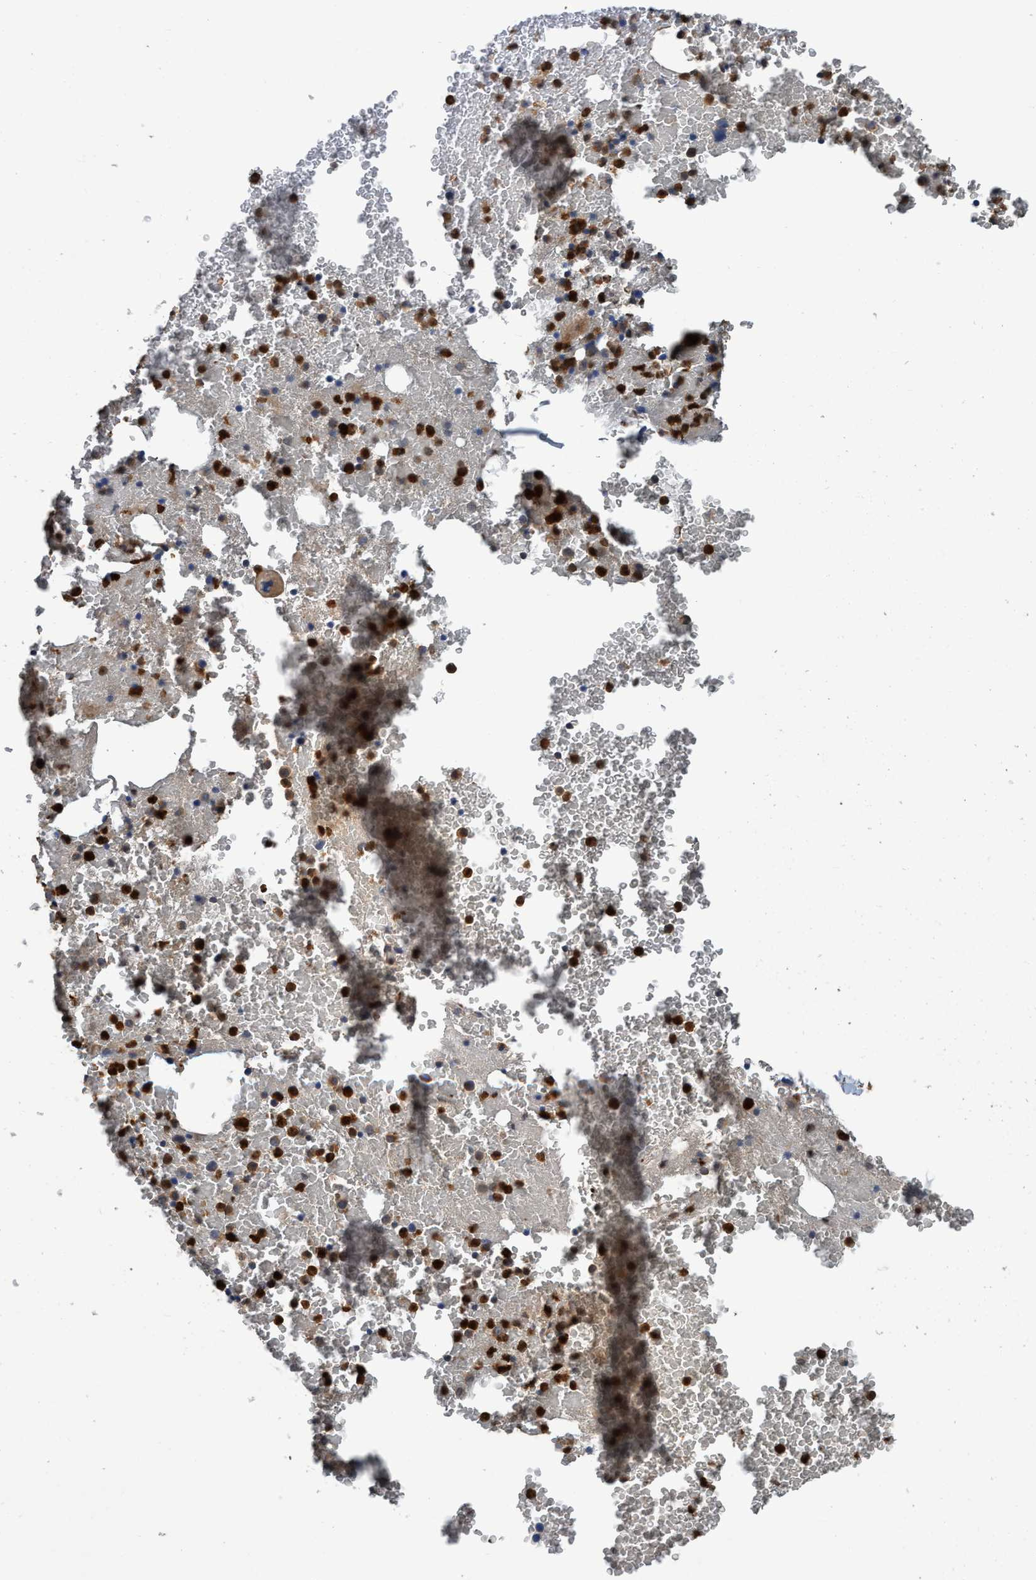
{"staining": {"intensity": "strong", "quantity": ">75%", "location": "cytoplasmic/membranous,nuclear"}, "tissue": "bone marrow", "cell_type": "Hematopoietic cells", "image_type": "normal", "snomed": [{"axis": "morphology", "description": "Normal tissue, NOS"}, {"axis": "morphology", "description": "Inflammation, NOS"}, {"axis": "topography", "description": "Bone marrow"}], "caption": "Immunohistochemical staining of unremarkable bone marrow reveals high levels of strong cytoplasmic/membranous,nuclear staining in about >75% of hematopoietic cells.", "gene": "MACC1", "patient": {"sex": "male", "age": 47}}